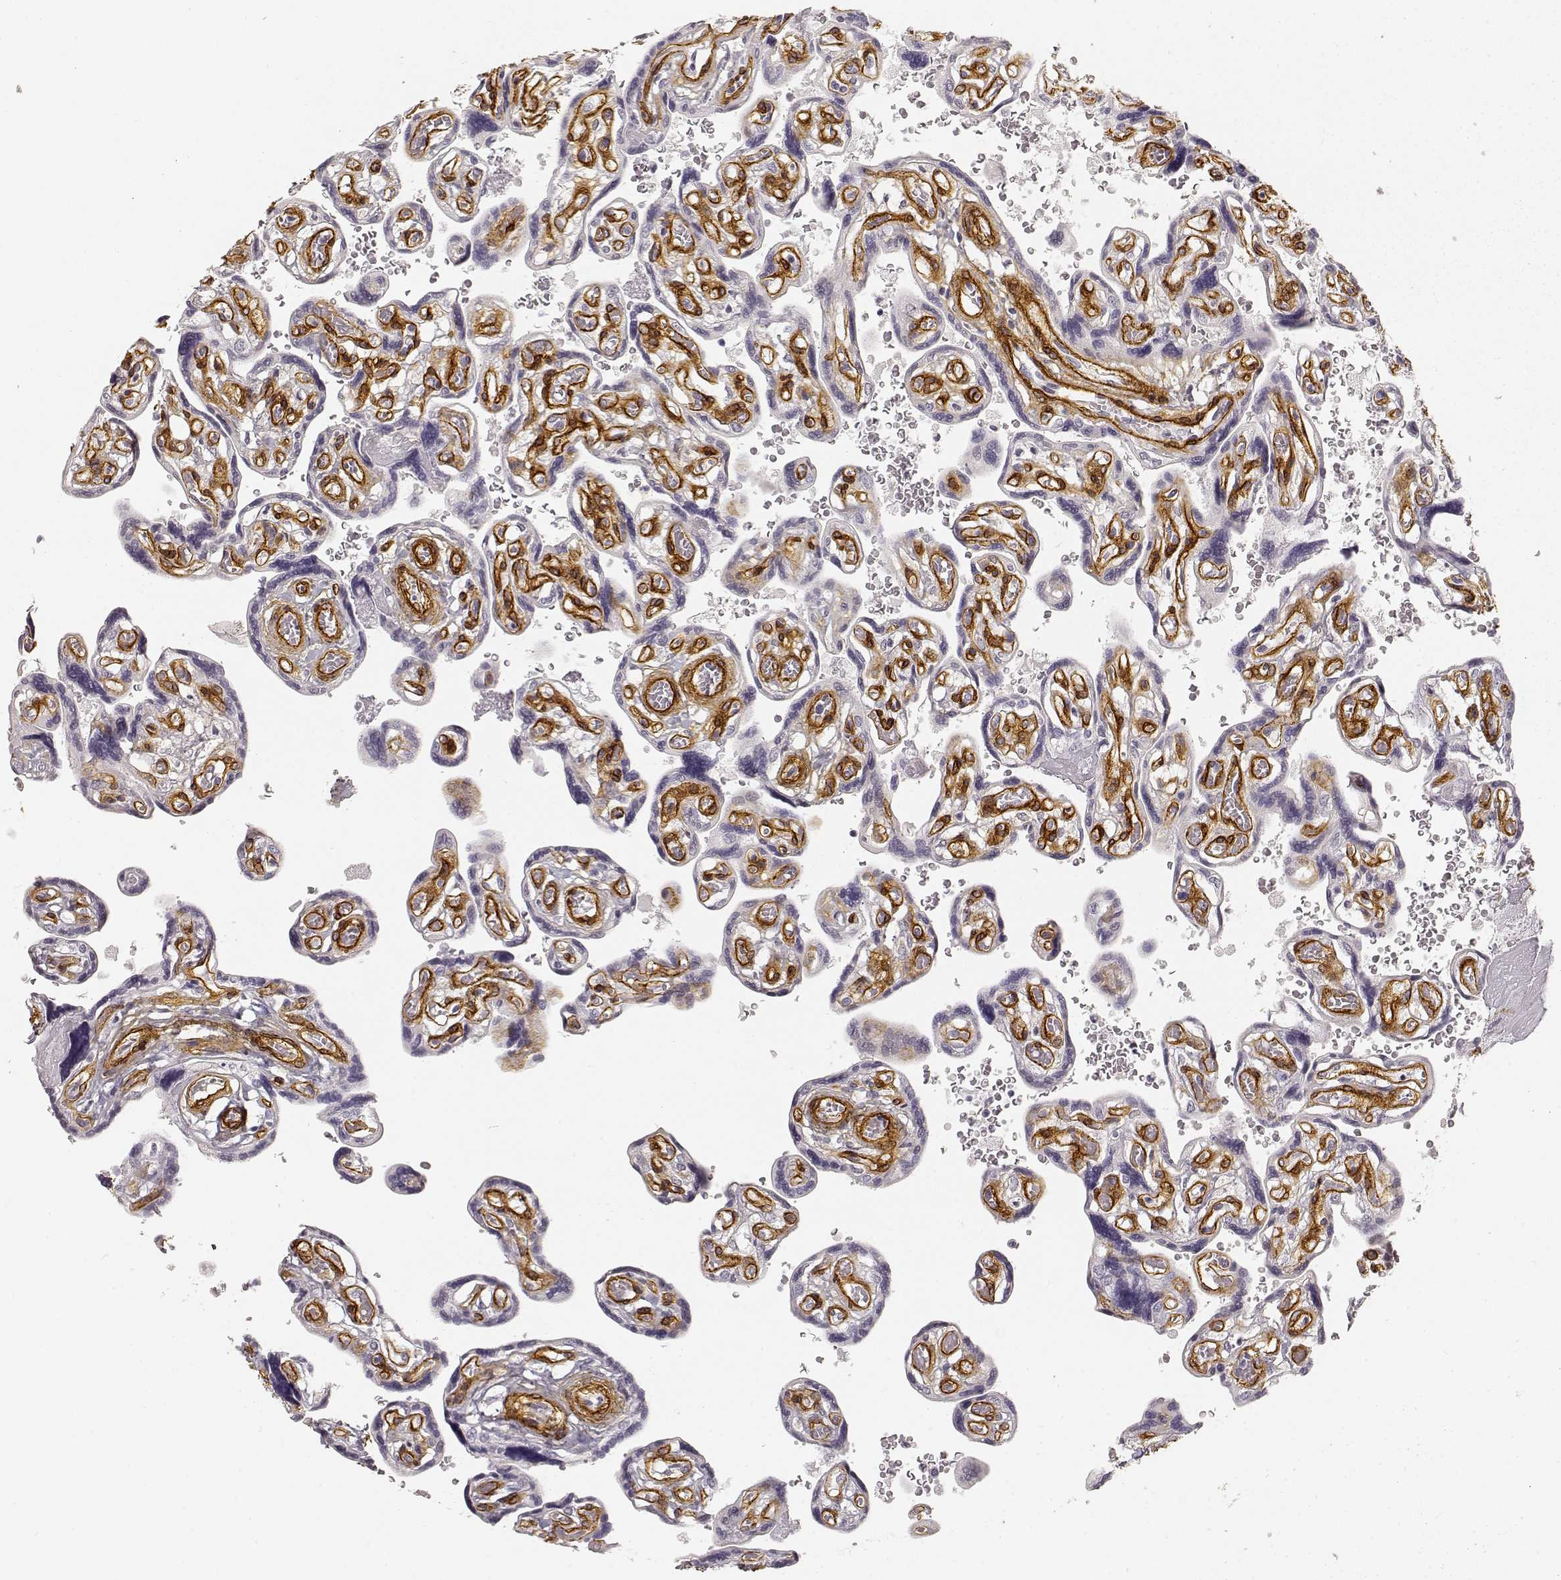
{"staining": {"intensity": "moderate", "quantity": ">75%", "location": "cytoplasmic/membranous"}, "tissue": "placenta", "cell_type": "Decidual cells", "image_type": "normal", "snomed": [{"axis": "morphology", "description": "Normal tissue, NOS"}, {"axis": "topography", "description": "Placenta"}], "caption": "Immunohistochemistry photomicrograph of benign placenta: placenta stained using immunohistochemistry (IHC) exhibits medium levels of moderate protein expression localized specifically in the cytoplasmic/membranous of decidual cells, appearing as a cytoplasmic/membranous brown color.", "gene": "LAMA4", "patient": {"sex": "female", "age": 32}}